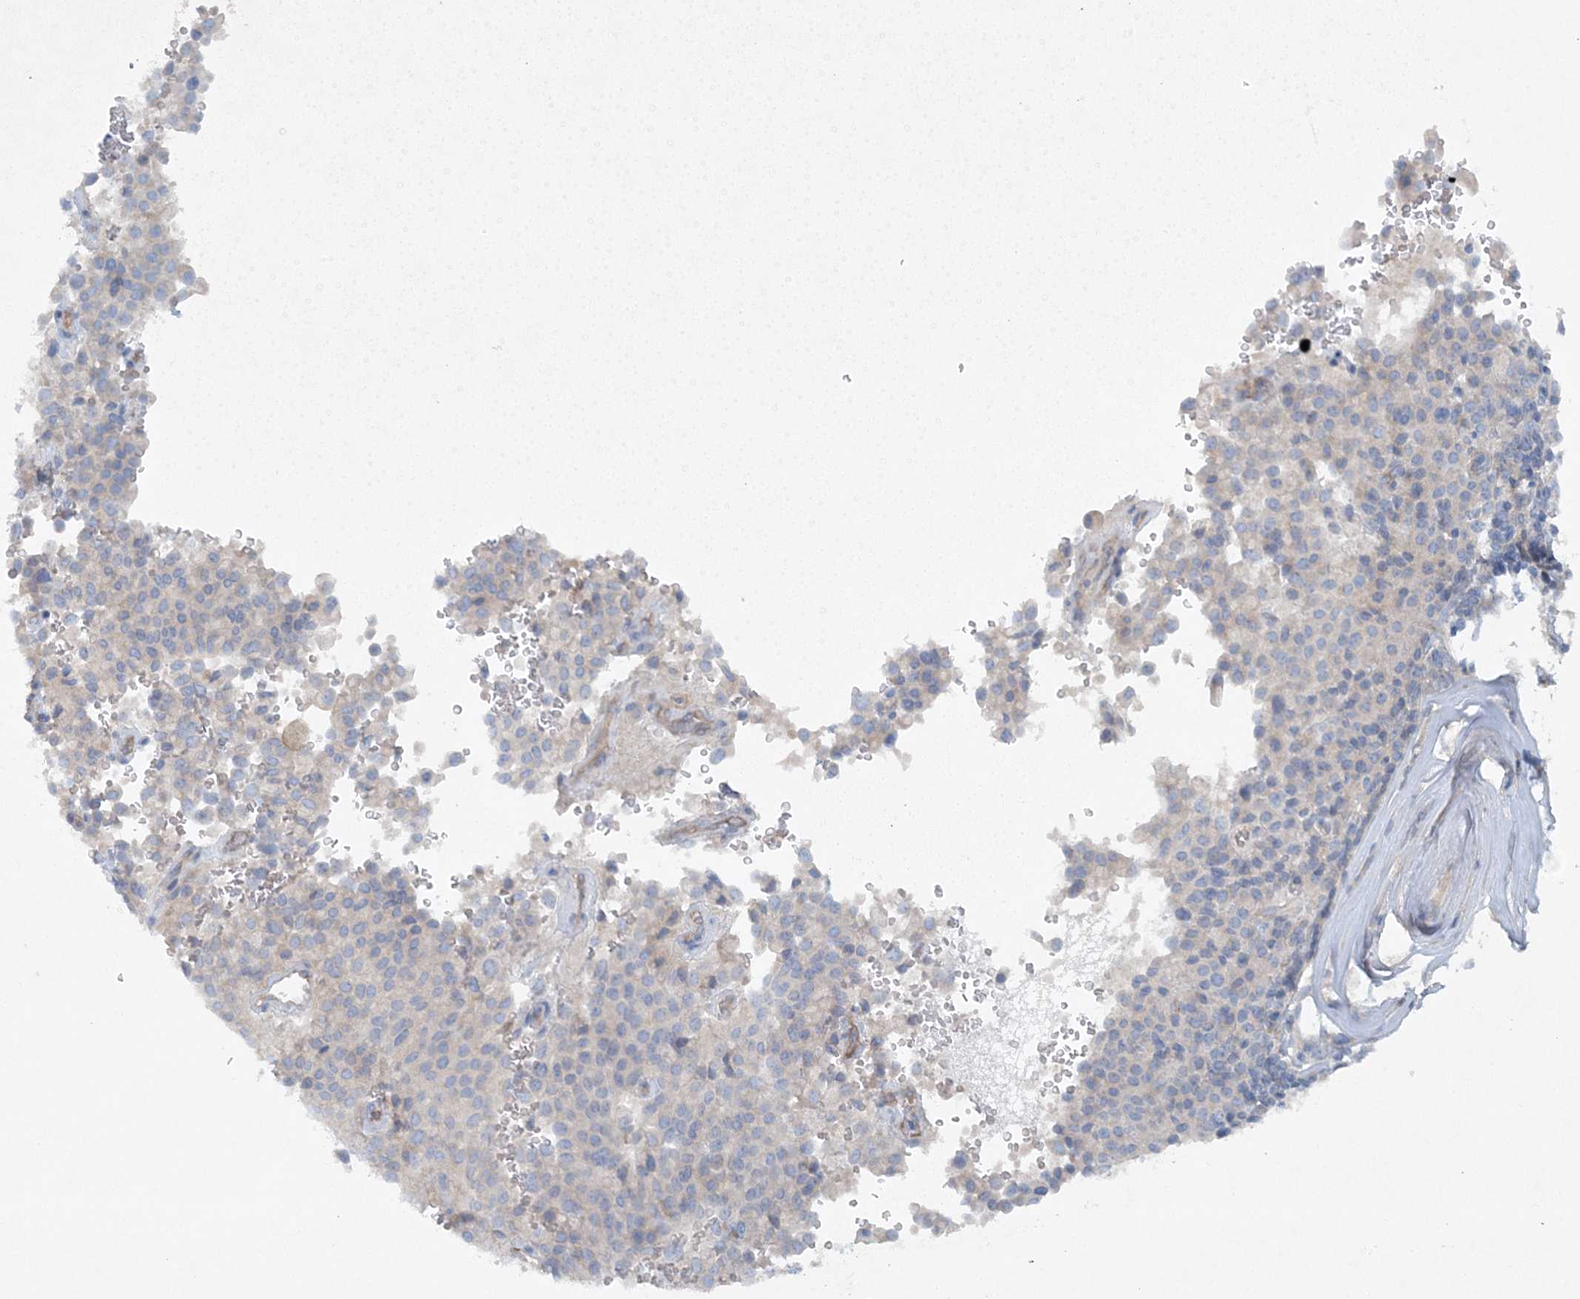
{"staining": {"intensity": "negative", "quantity": "none", "location": "none"}, "tissue": "pancreatic cancer", "cell_type": "Tumor cells", "image_type": "cancer", "snomed": [{"axis": "morphology", "description": "Adenocarcinoma, NOS"}, {"axis": "topography", "description": "Pancreas"}], "caption": "IHC of adenocarcinoma (pancreatic) demonstrates no staining in tumor cells.", "gene": "ATP11A", "patient": {"sex": "male", "age": 65}}